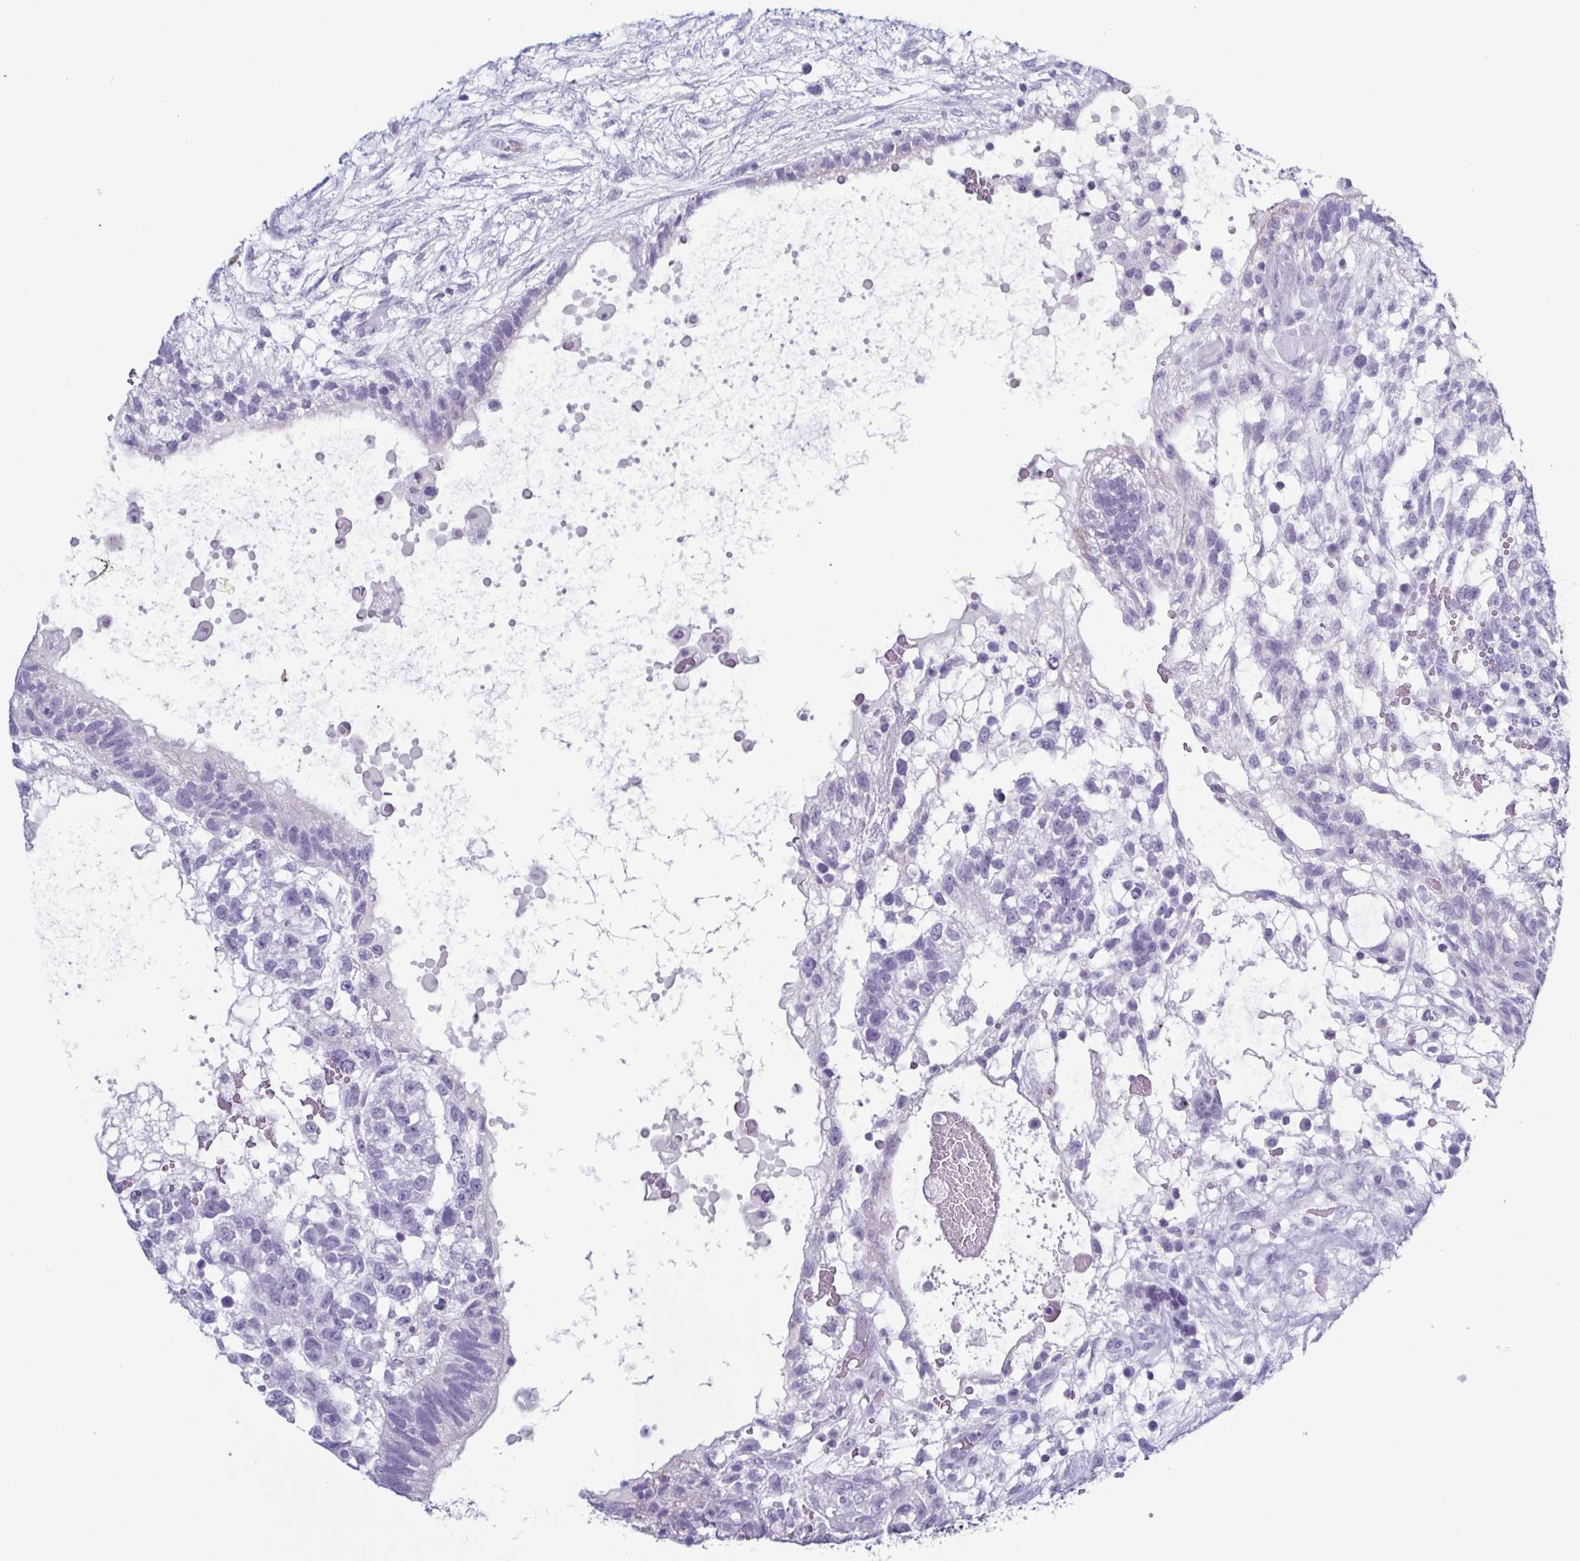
{"staining": {"intensity": "negative", "quantity": "none", "location": "none"}, "tissue": "testis cancer", "cell_type": "Tumor cells", "image_type": "cancer", "snomed": [{"axis": "morphology", "description": "Normal tissue, NOS"}, {"axis": "morphology", "description": "Carcinoma, Embryonal, NOS"}, {"axis": "topography", "description": "Testis"}], "caption": "Immunohistochemistry (IHC) photomicrograph of human testis embryonal carcinoma stained for a protein (brown), which demonstrates no positivity in tumor cells.", "gene": "KRT10", "patient": {"sex": "male", "age": 32}}